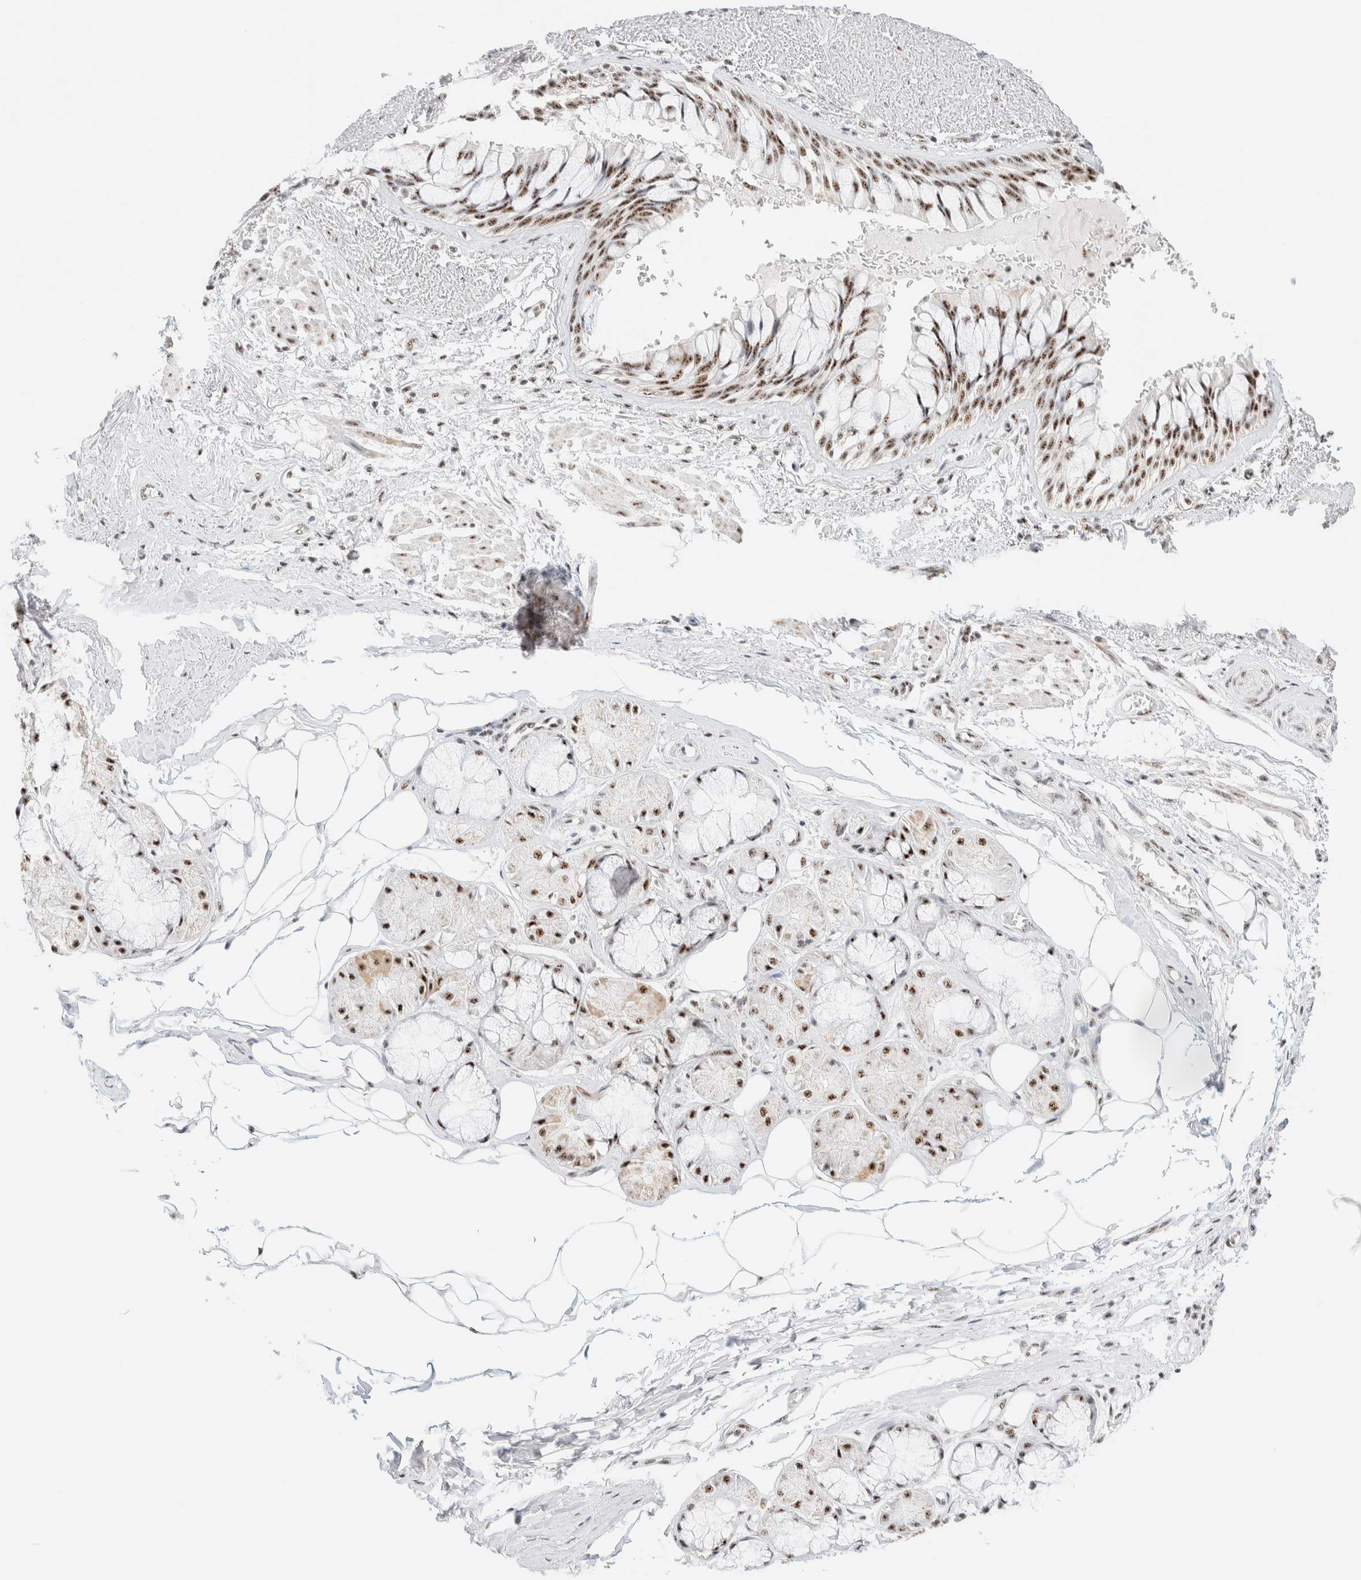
{"staining": {"intensity": "moderate", "quantity": ">75%", "location": "nuclear"}, "tissue": "bronchus", "cell_type": "Respiratory epithelial cells", "image_type": "normal", "snomed": [{"axis": "morphology", "description": "Normal tissue, NOS"}, {"axis": "topography", "description": "Bronchus"}], "caption": "An immunohistochemistry micrograph of normal tissue is shown. Protein staining in brown labels moderate nuclear positivity in bronchus within respiratory epithelial cells. (brown staining indicates protein expression, while blue staining denotes nuclei).", "gene": "SON", "patient": {"sex": "male", "age": 66}}